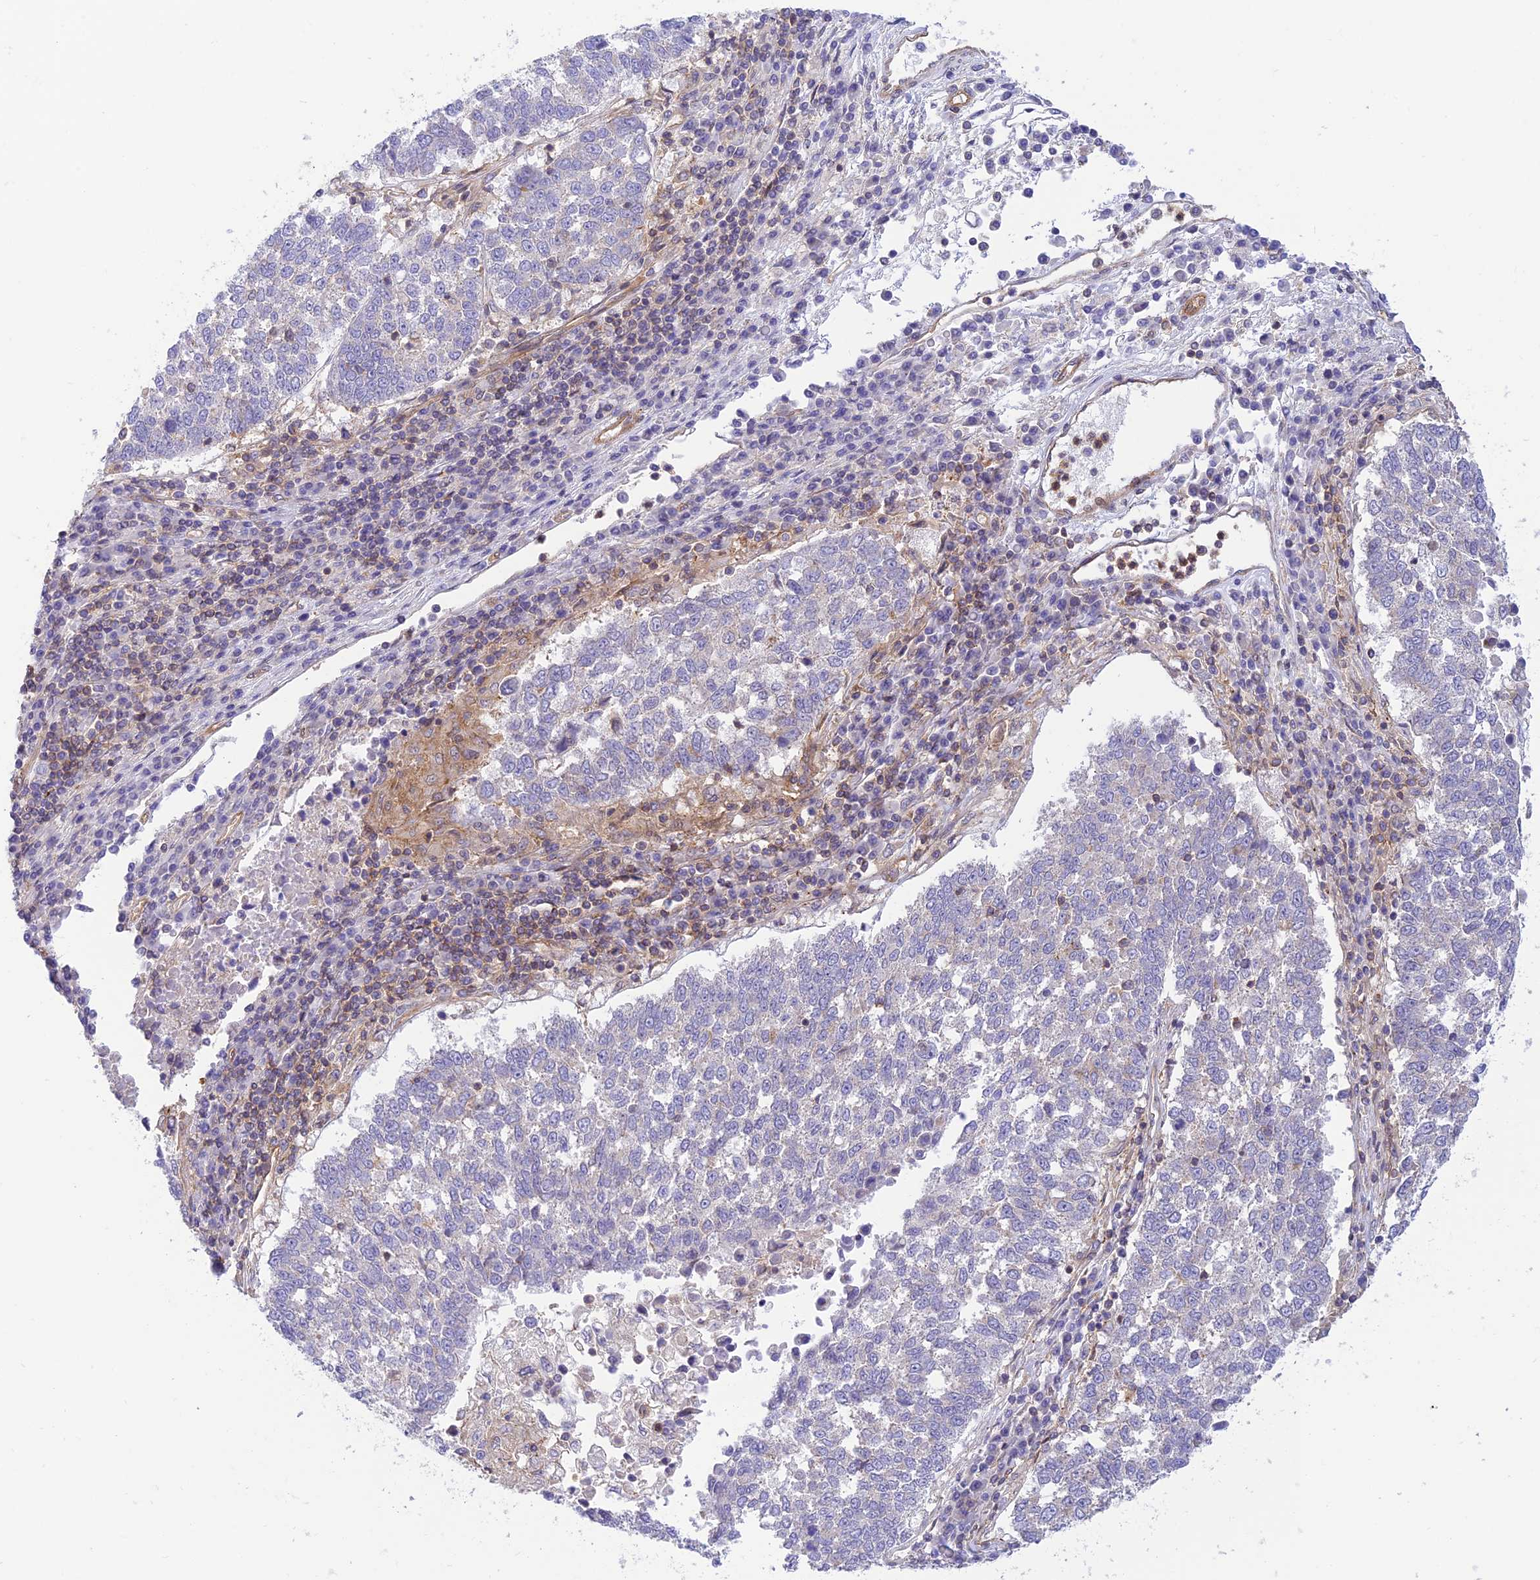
{"staining": {"intensity": "negative", "quantity": "none", "location": "none"}, "tissue": "lung cancer", "cell_type": "Tumor cells", "image_type": "cancer", "snomed": [{"axis": "morphology", "description": "Squamous cell carcinoma, NOS"}, {"axis": "topography", "description": "Lung"}], "caption": "Immunohistochemical staining of lung cancer displays no significant staining in tumor cells.", "gene": "PPP1R12C", "patient": {"sex": "male", "age": 73}}